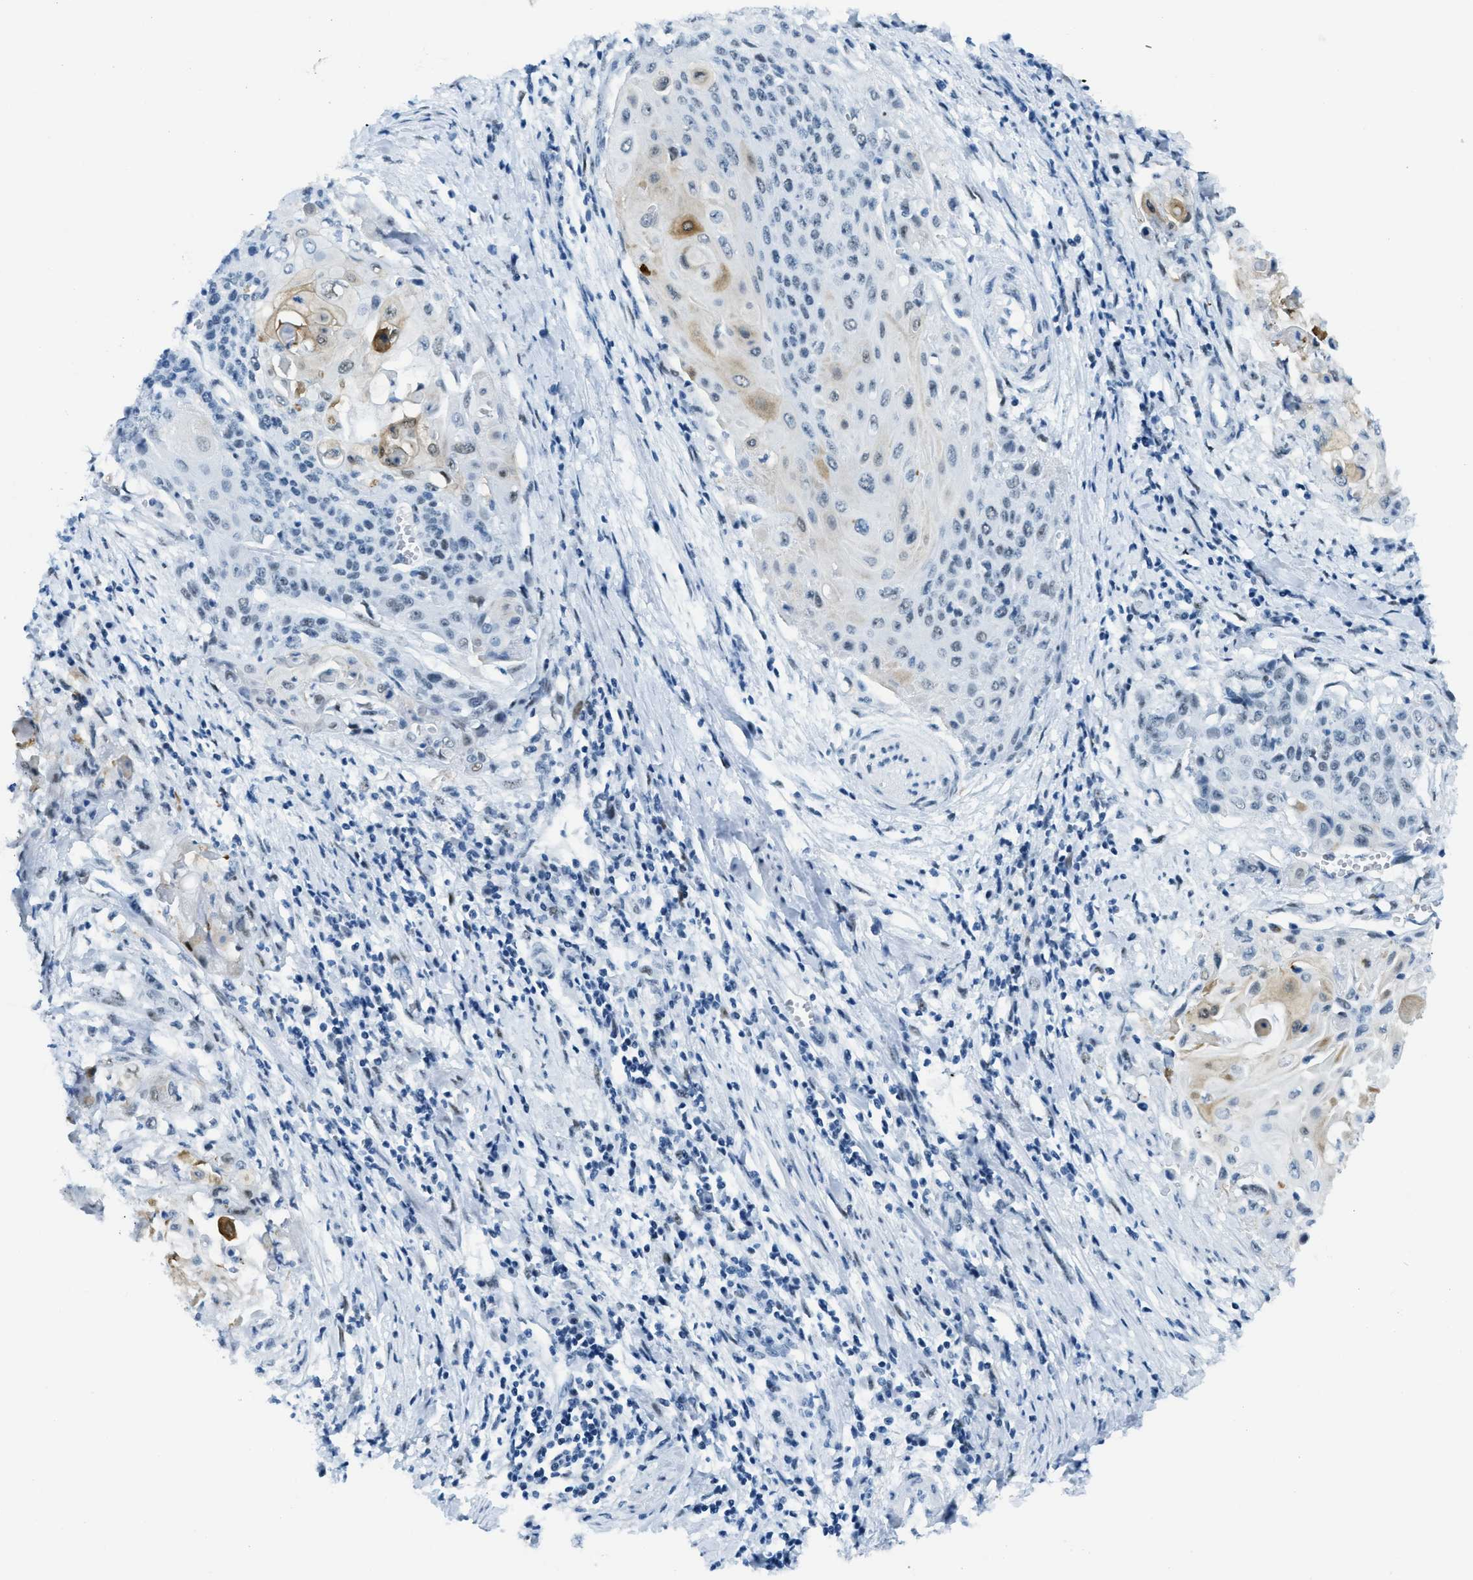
{"staining": {"intensity": "weak", "quantity": "<25%", "location": "nuclear"}, "tissue": "cervical cancer", "cell_type": "Tumor cells", "image_type": "cancer", "snomed": [{"axis": "morphology", "description": "Squamous cell carcinoma, NOS"}, {"axis": "topography", "description": "Cervix"}], "caption": "An image of squamous cell carcinoma (cervical) stained for a protein exhibits no brown staining in tumor cells. Brightfield microscopy of immunohistochemistry stained with DAB (brown) and hematoxylin (blue), captured at high magnification.", "gene": "PLA2G2A", "patient": {"sex": "female", "age": 39}}